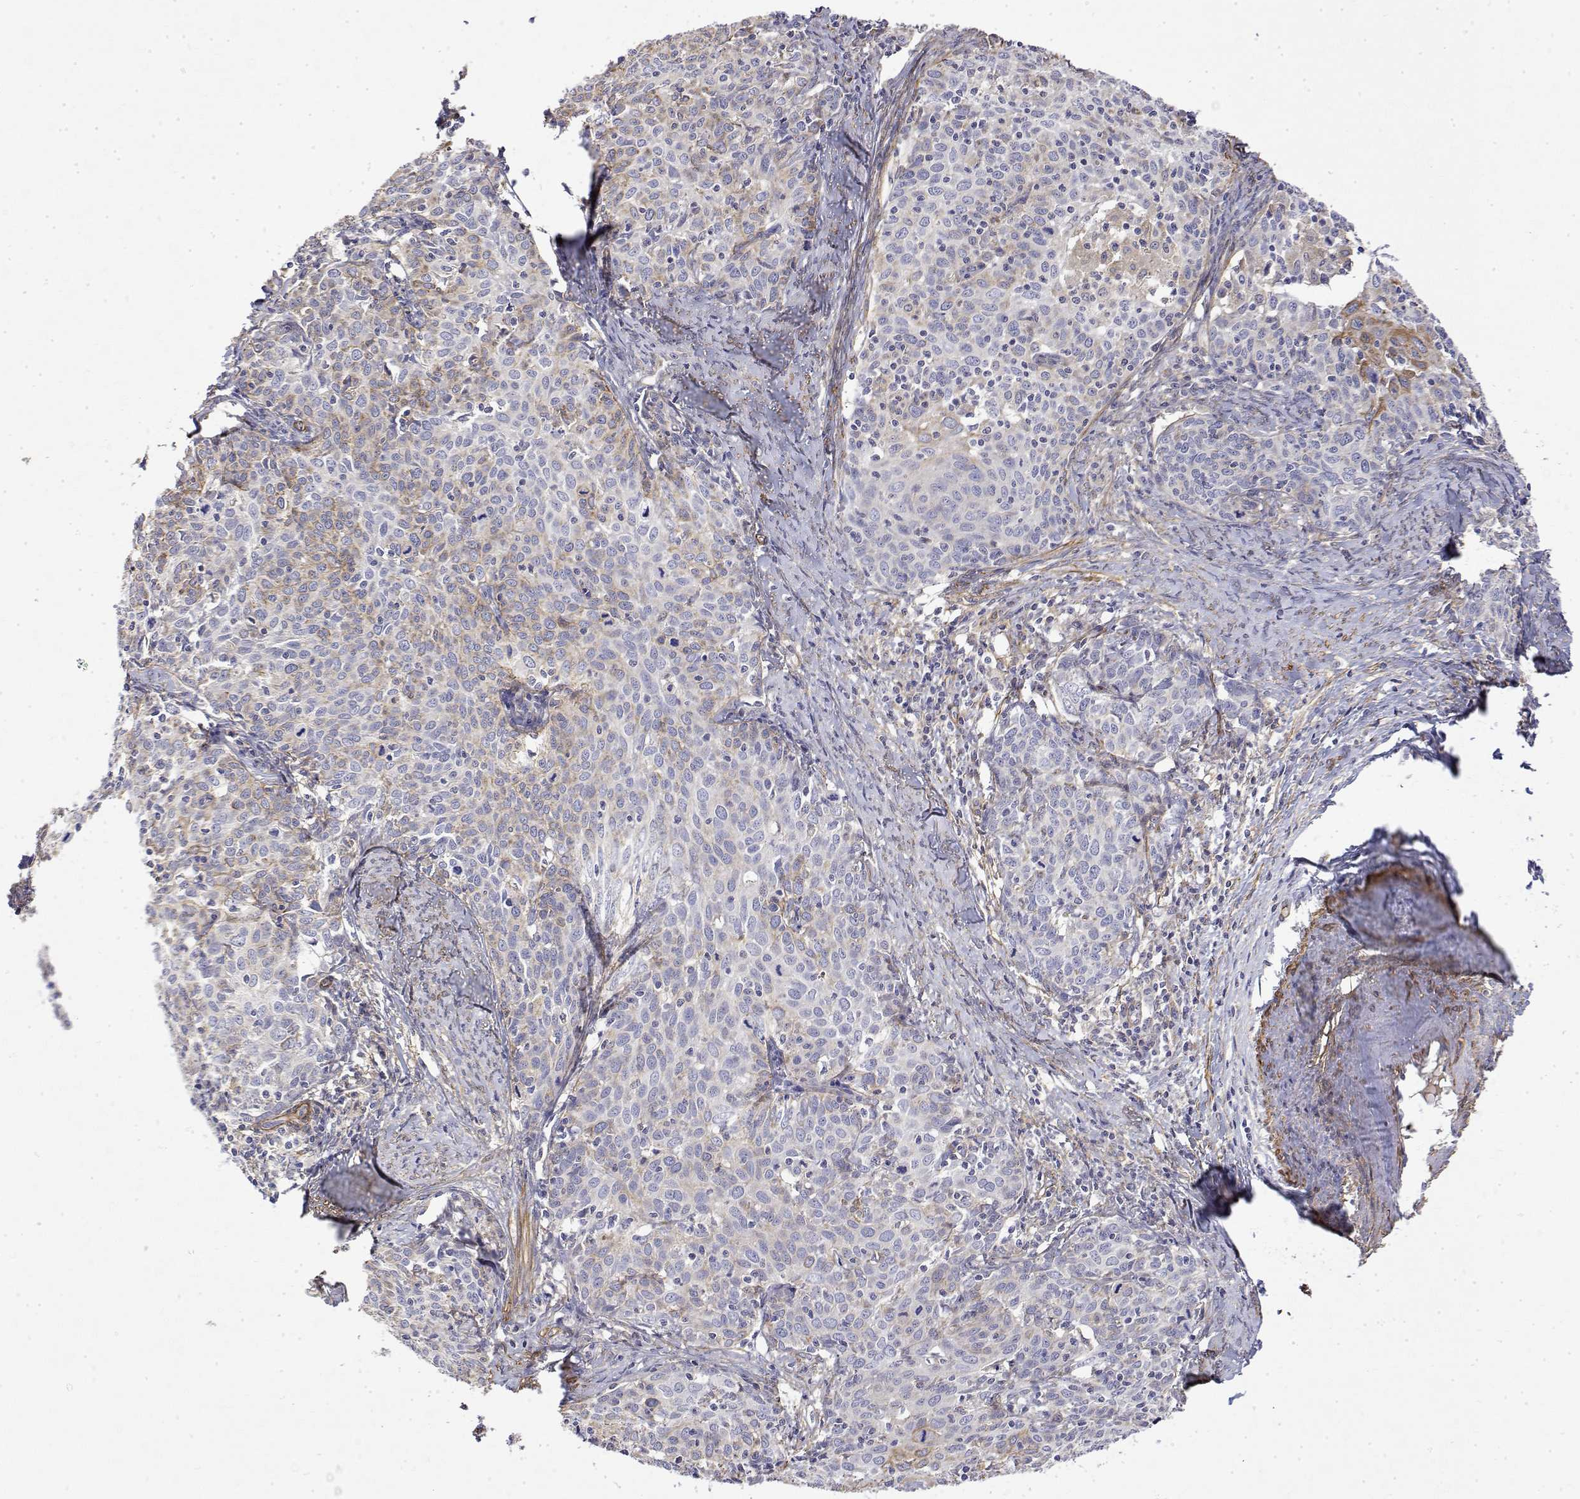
{"staining": {"intensity": "weak", "quantity": "<25%", "location": "cytoplasmic/membranous"}, "tissue": "cervical cancer", "cell_type": "Tumor cells", "image_type": "cancer", "snomed": [{"axis": "morphology", "description": "Squamous cell carcinoma, NOS"}, {"axis": "topography", "description": "Cervix"}], "caption": "Image shows no protein staining in tumor cells of cervical cancer (squamous cell carcinoma) tissue. (DAB immunohistochemistry, high magnification).", "gene": "SOWAHD", "patient": {"sex": "female", "age": 62}}